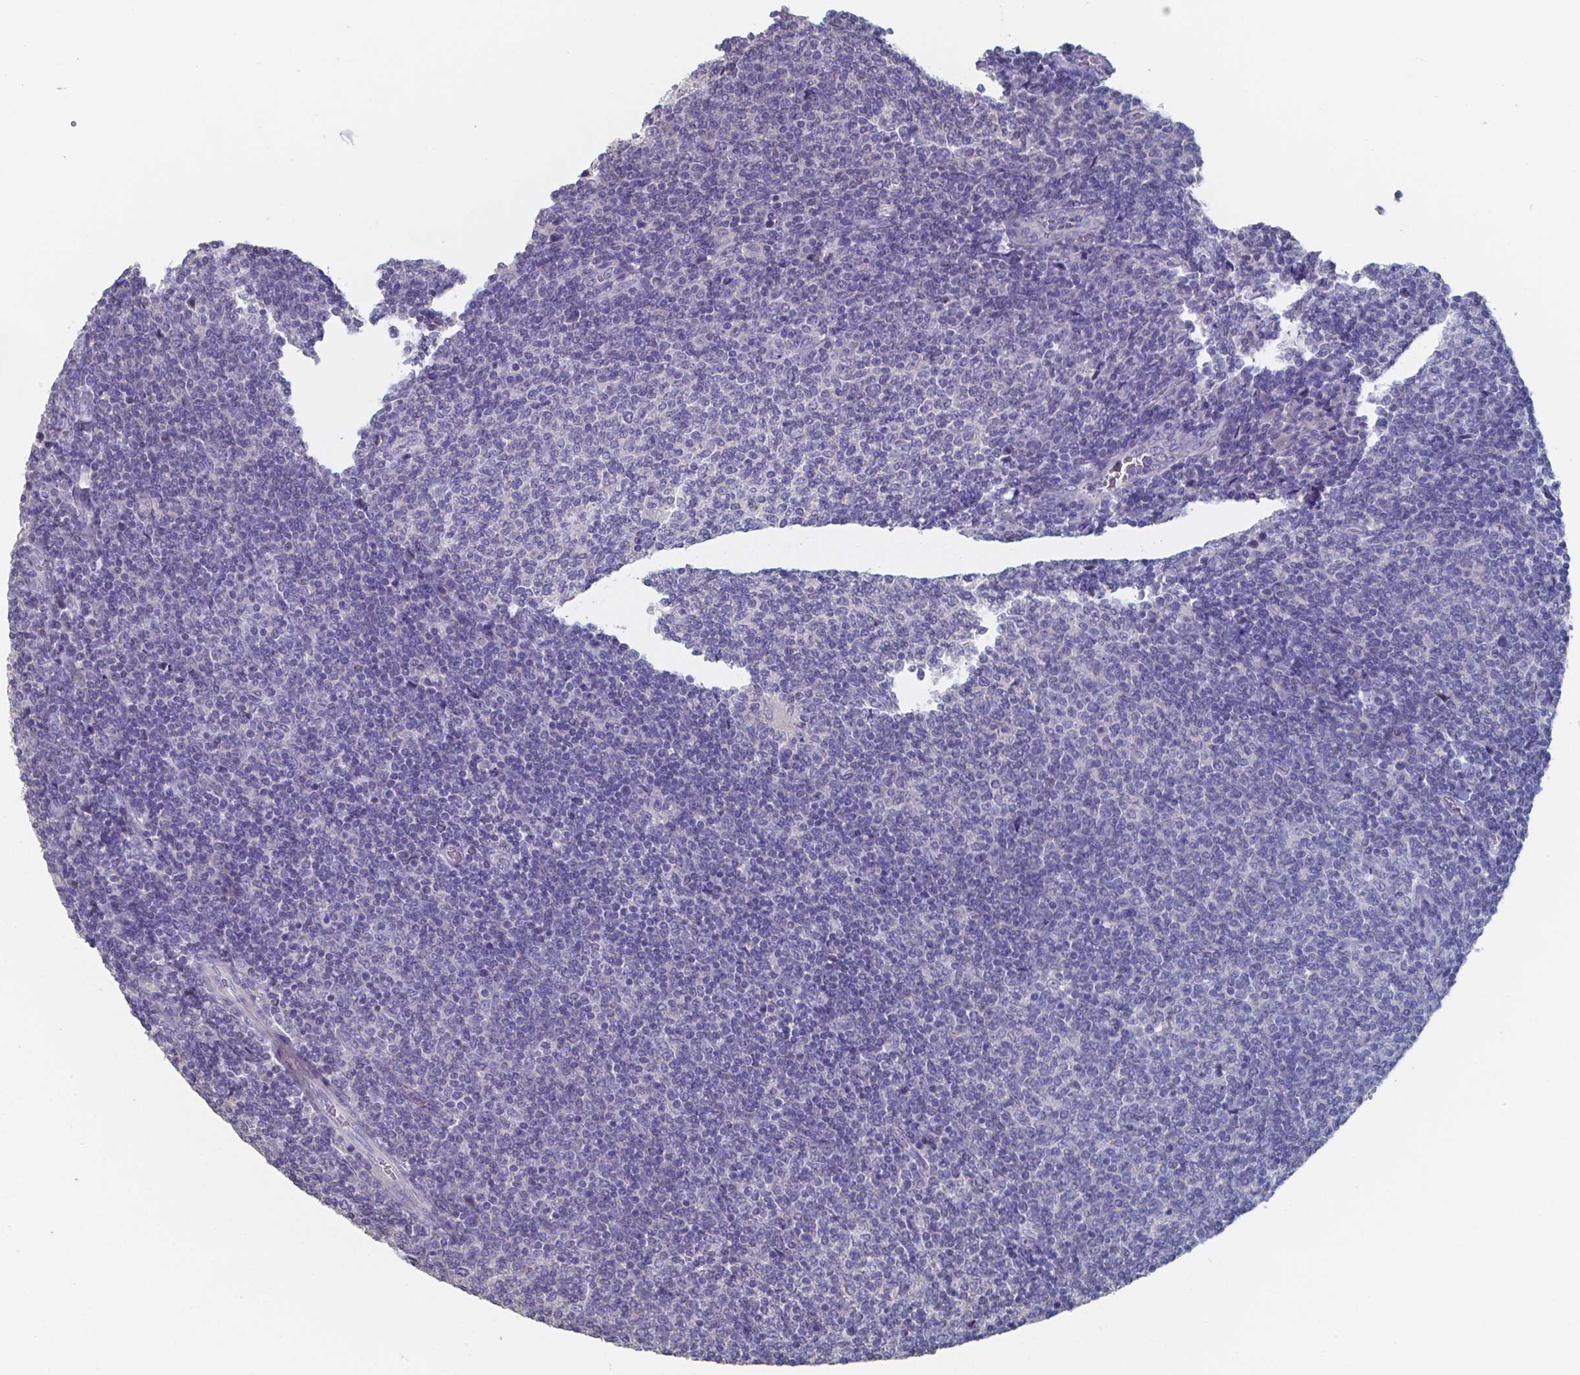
{"staining": {"intensity": "negative", "quantity": "none", "location": "none"}, "tissue": "lymphoma", "cell_type": "Tumor cells", "image_type": "cancer", "snomed": [{"axis": "morphology", "description": "Malignant lymphoma, non-Hodgkin's type, Low grade"}, {"axis": "topography", "description": "Lymph node"}], "caption": "A high-resolution histopathology image shows immunohistochemistry (IHC) staining of low-grade malignant lymphoma, non-Hodgkin's type, which reveals no significant positivity in tumor cells. (DAB immunohistochemistry, high magnification).", "gene": "FOXJ1", "patient": {"sex": "male", "age": 52}}